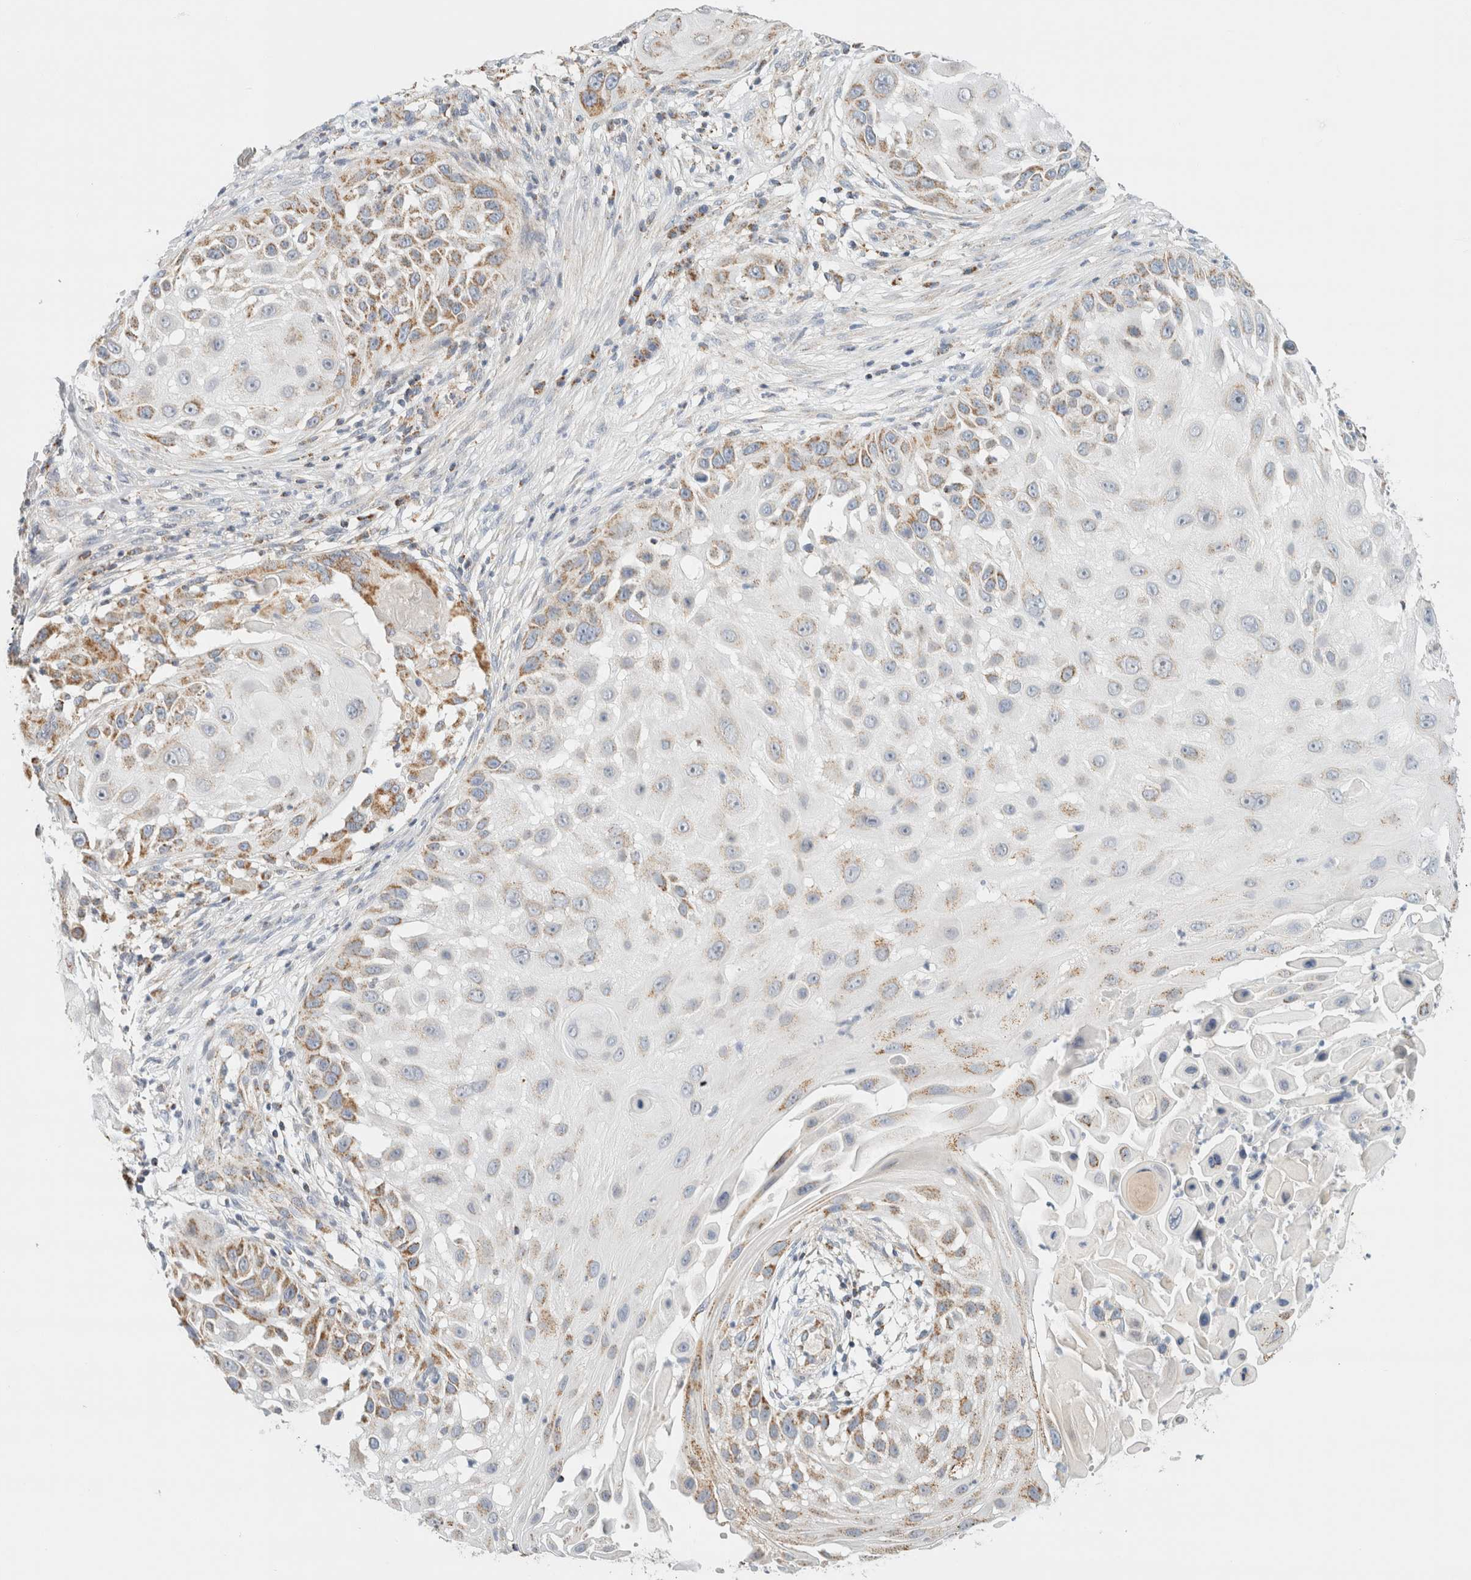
{"staining": {"intensity": "moderate", "quantity": ">75%", "location": "cytoplasmic/membranous"}, "tissue": "skin cancer", "cell_type": "Tumor cells", "image_type": "cancer", "snomed": [{"axis": "morphology", "description": "Squamous cell carcinoma, NOS"}, {"axis": "topography", "description": "Skin"}], "caption": "Immunohistochemical staining of human skin cancer (squamous cell carcinoma) shows medium levels of moderate cytoplasmic/membranous protein expression in approximately >75% of tumor cells.", "gene": "HDHD3", "patient": {"sex": "female", "age": 44}}